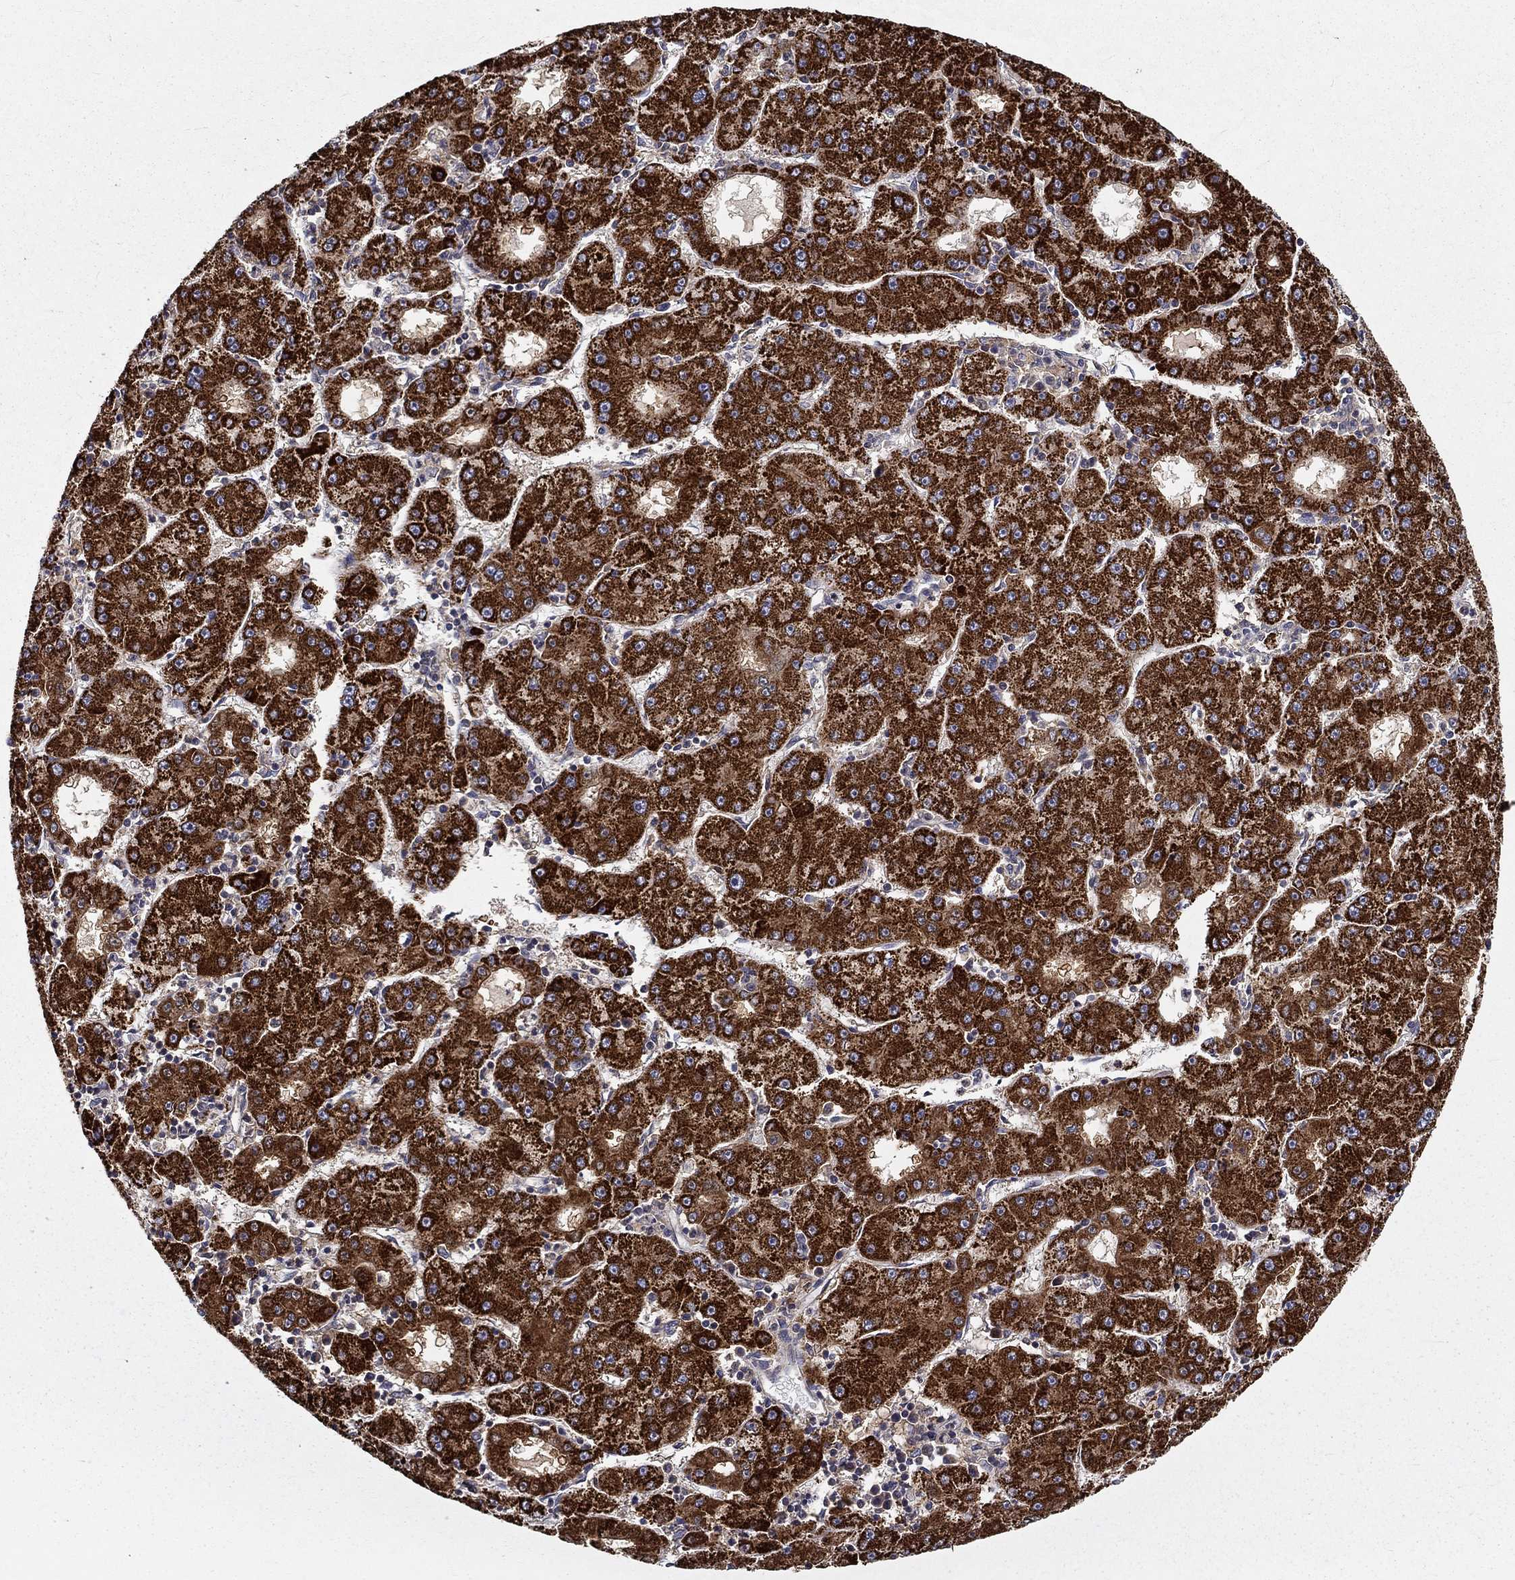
{"staining": {"intensity": "strong", "quantity": ">75%", "location": "cytoplasmic/membranous"}, "tissue": "liver cancer", "cell_type": "Tumor cells", "image_type": "cancer", "snomed": [{"axis": "morphology", "description": "Carcinoma, Hepatocellular, NOS"}, {"axis": "topography", "description": "Liver"}], "caption": "An image of liver cancer (hepatocellular carcinoma) stained for a protein shows strong cytoplasmic/membranous brown staining in tumor cells.", "gene": "ALDH4A1", "patient": {"sex": "male", "age": 73}}